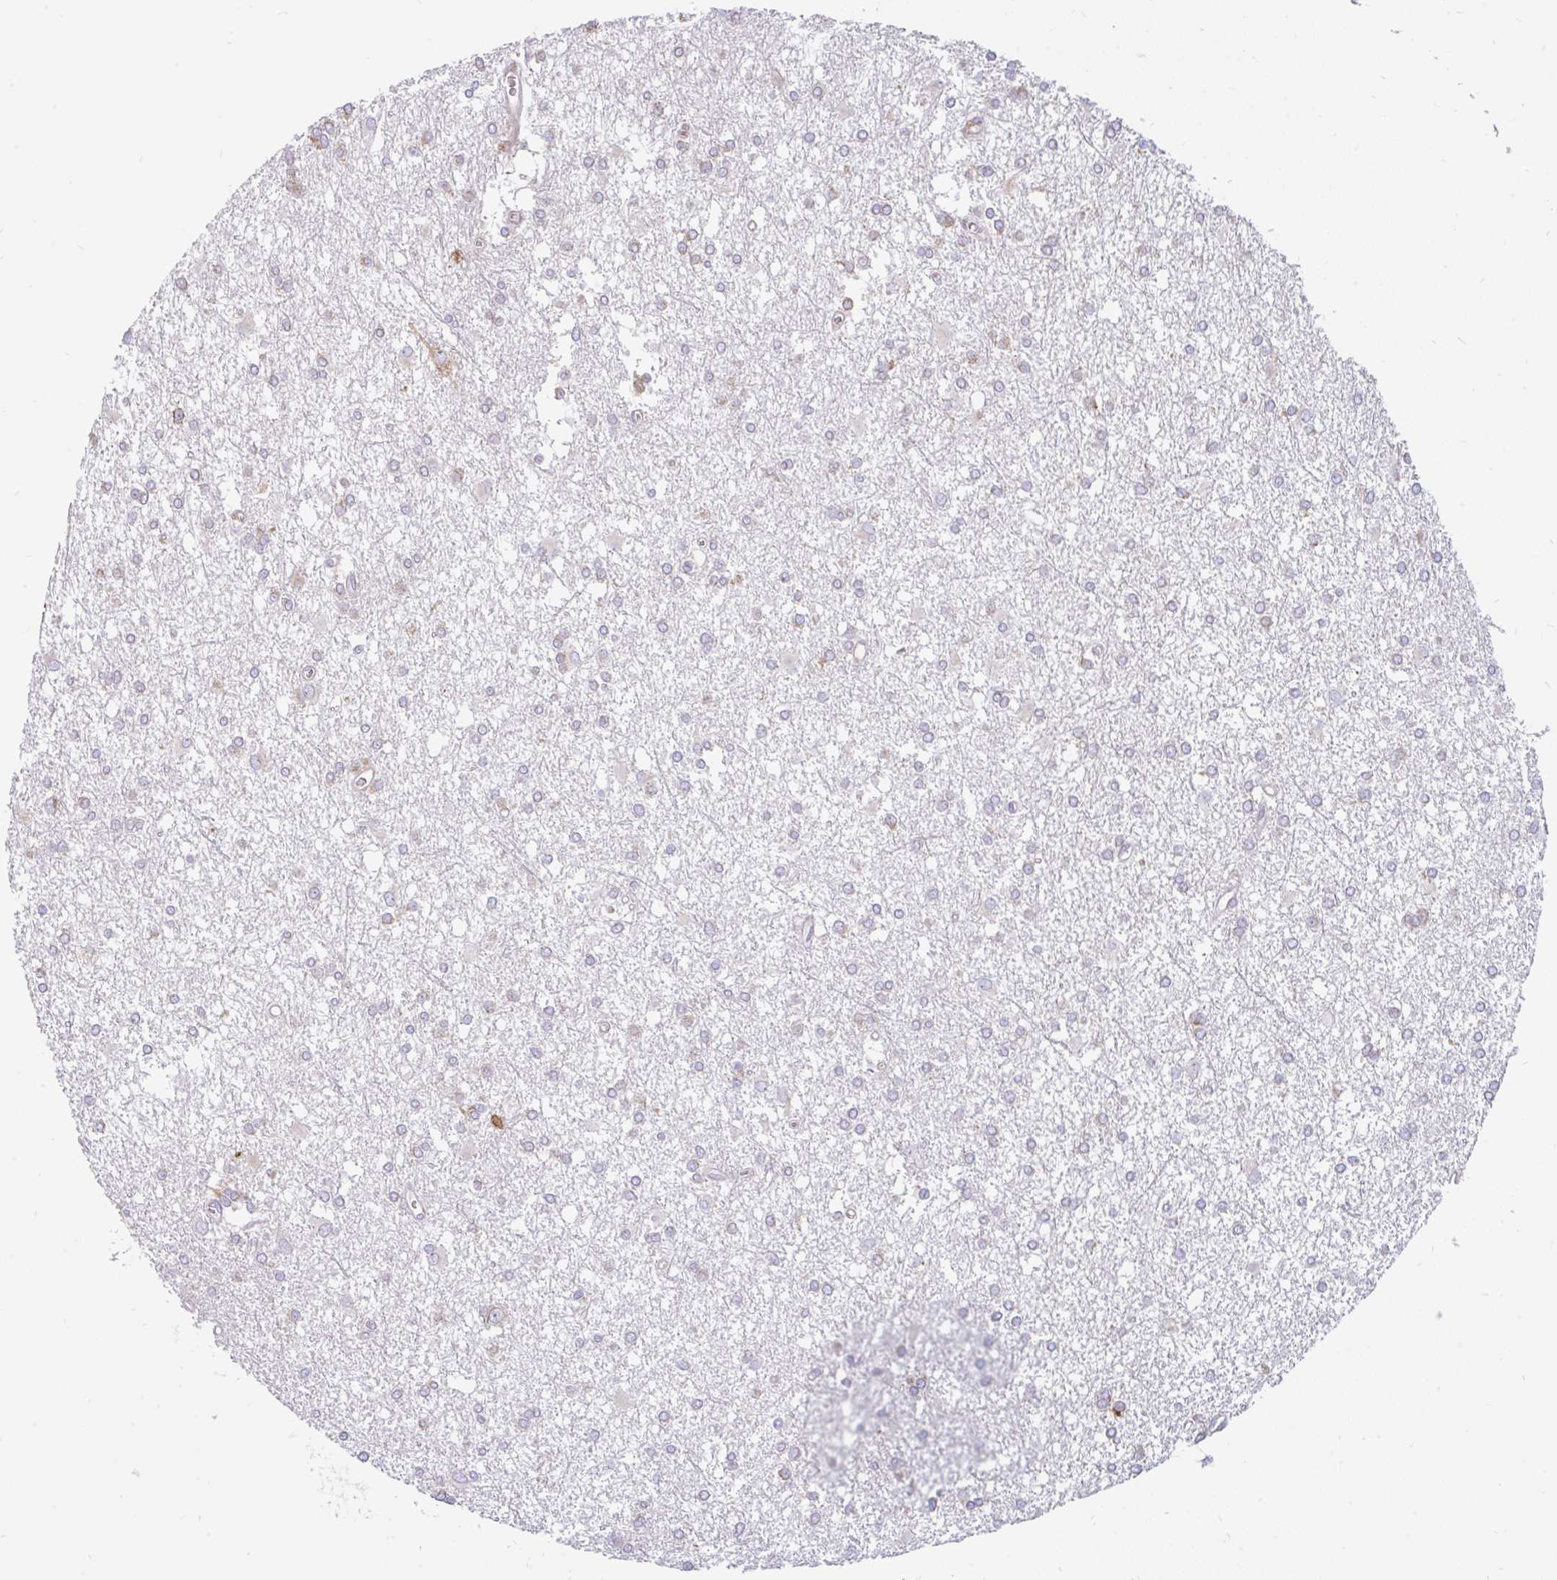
{"staining": {"intensity": "weak", "quantity": "<25%", "location": "cytoplasmic/membranous"}, "tissue": "glioma", "cell_type": "Tumor cells", "image_type": "cancer", "snomed": [{"axis": "morphology", "description": "Glioma, malignant, High grade"}, {"axis": "topography", "description": "Brain"}], "caption": "An immunohistochemistry (IHC) micrograph of malignant glioma (high-grade) is shown. There is no staining in tumor cells of malignant glioma (high-grade).", "gene": "EML5", "patient": {"sex": "male", "age": 48}}